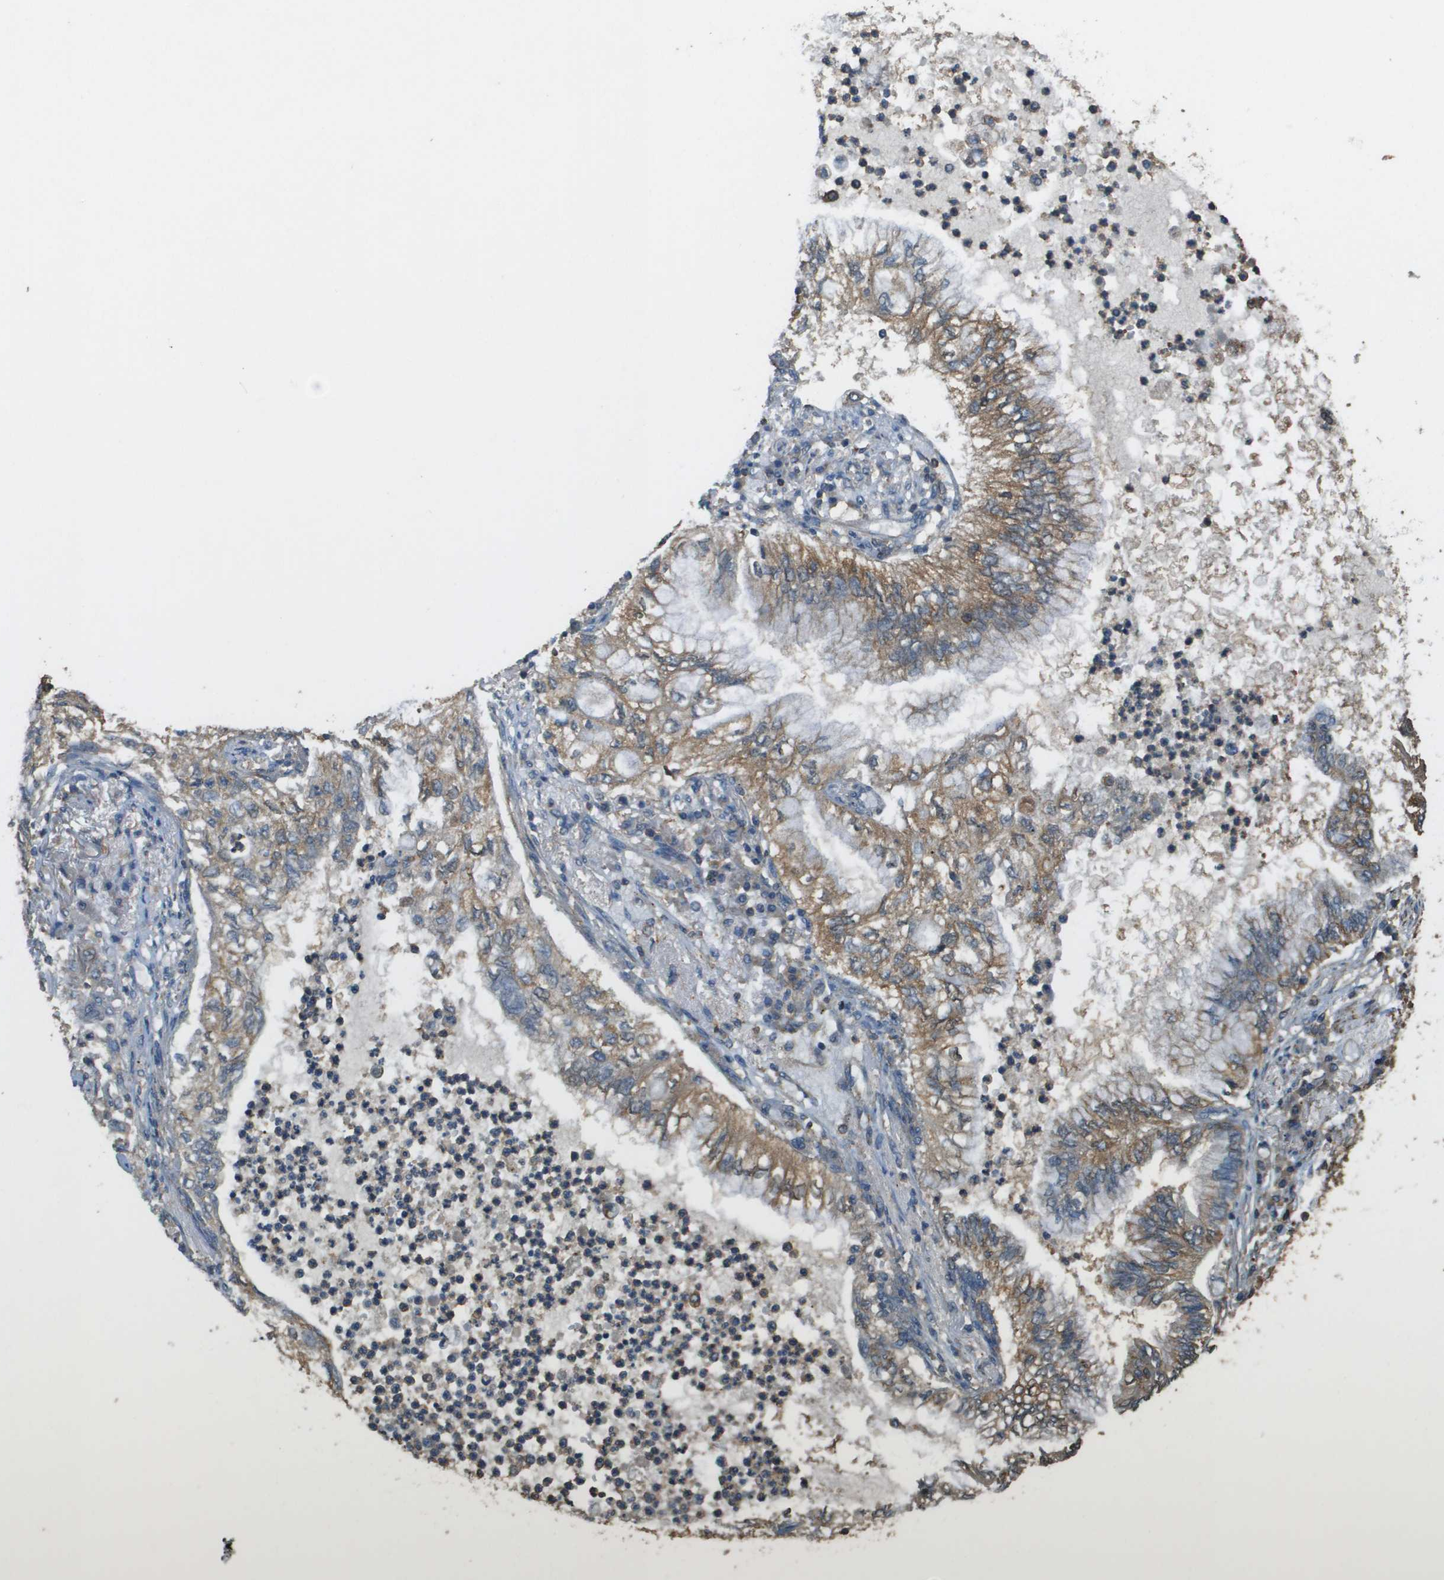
{"staining": {"intensity": "moderate", "quantity": ">75%", "location": "cytoplasmic/membranous"}, "tissue": "lung cancer", "cell_type": "Tumor cells", "image_type": "cancer", "snomed": [{"axis": "morphology", "description": "Normal tissue, NOS"}, {"axis": "morphology", "description": "Adenocarcinoma, NOS"}, {"axis": "topography", "description": "Bronchus"}, {"axis": "topography", "description": "Lung"}], "caption": "Protein staining of lung adenocarcinoma tissue demonstrates moderate cytoplasmic/membranous staining in approximately >75% of tumor cells.", "gene": "MS4A7", "patient": {"sex": "female", "age": 70}}